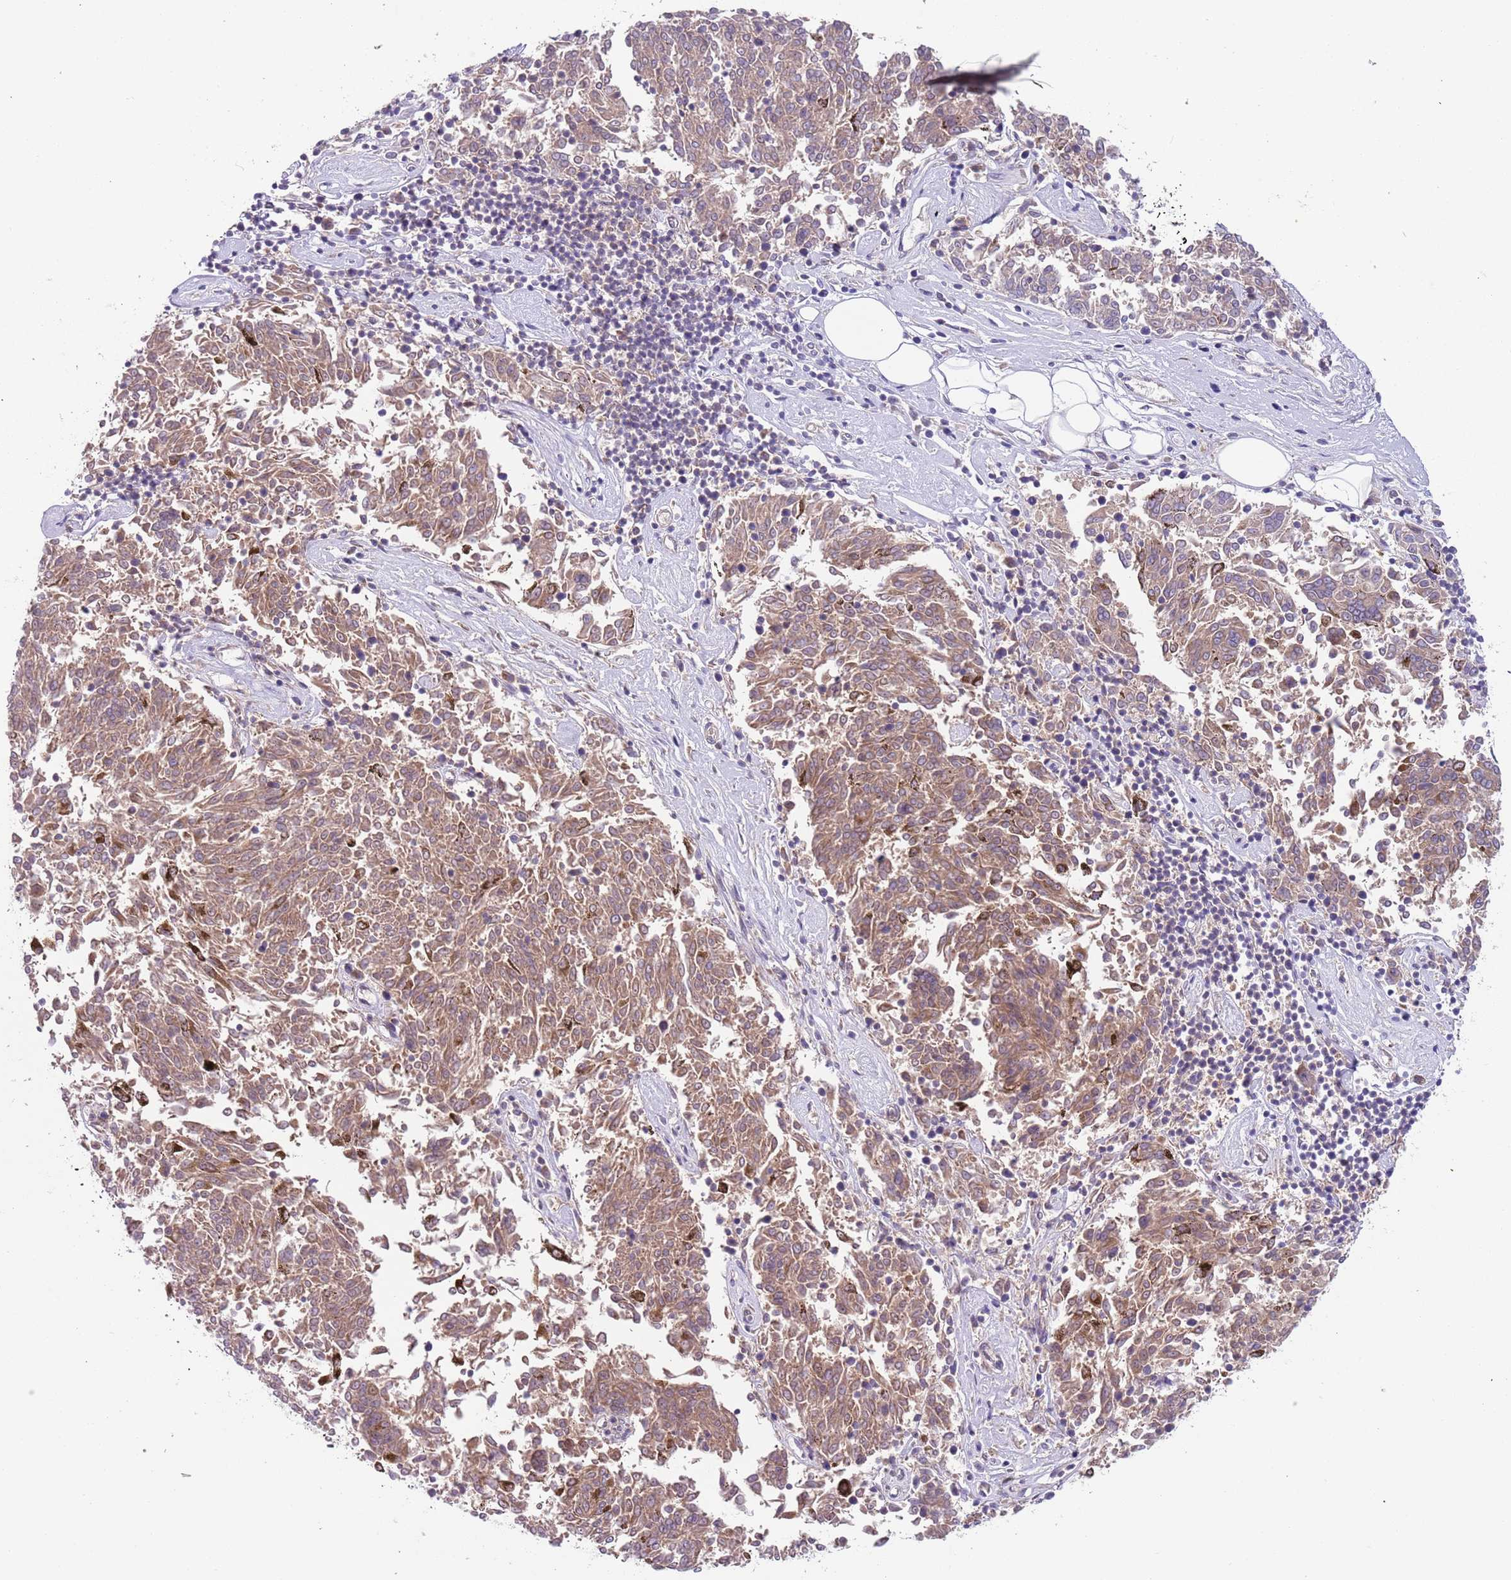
{"staining": {"intensity": "weak", "quantity": ">75%", "location": "cytoplasmic/membranous"}, "tissue": "melanoma", "cell_type": "Tumor cells", "image_type": "cancer", "snomed": [{"axis": "morphology", "description": "Malignant melanoma, NOS"}, {"axis": "topography", "description": "Skin"}], "caption": "The histopathology image displays immunohistochemical staining of malignant melanoma. There is weak cytoplasmic/membranous staining is seen in about >75% of tumor cells.", "gene": "RMND5B", "patient": {"sex": "female", "age": 72}}